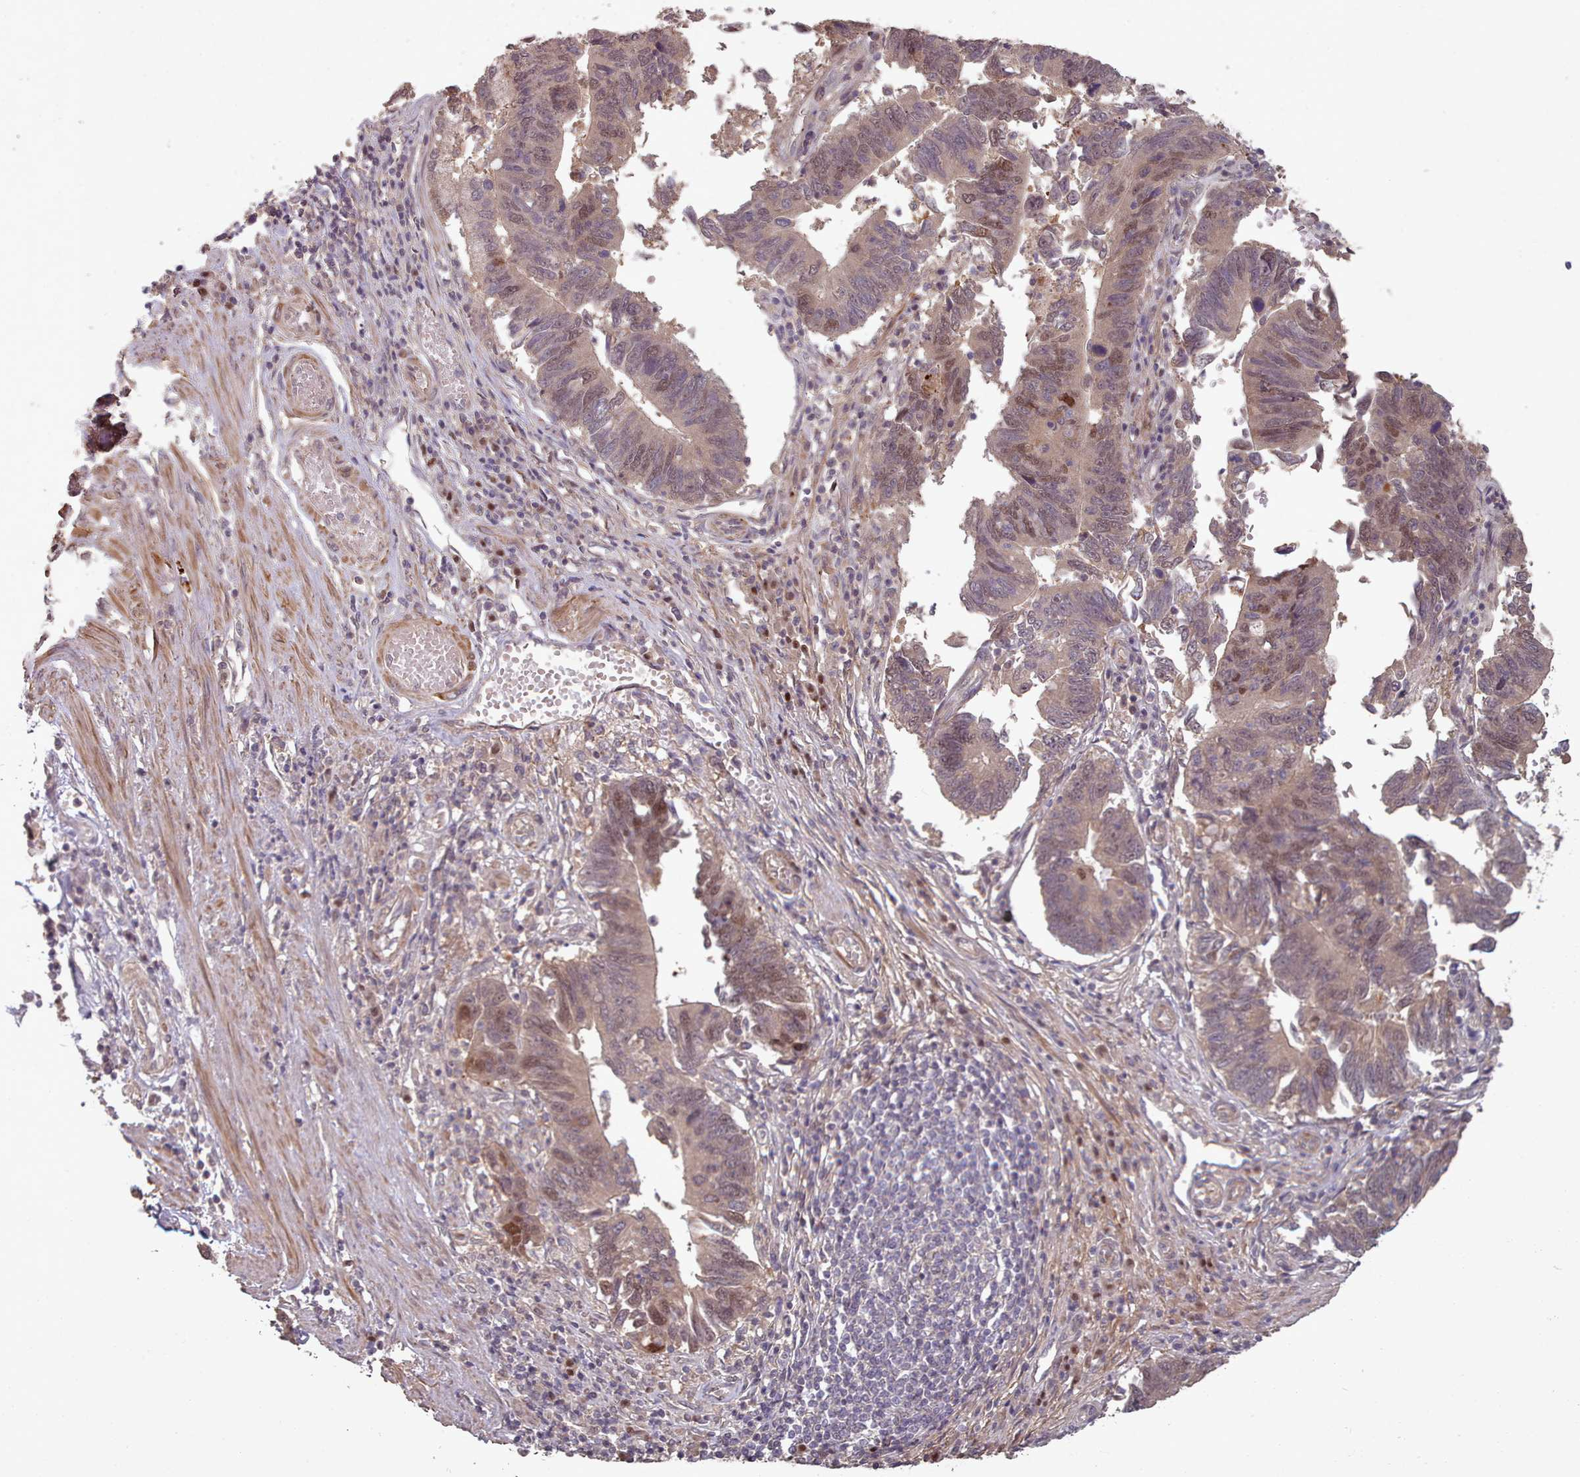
{"staining": {"intensity": "moderate", "quantity": "25%-75%", "location": "nuclear"}, "tissue": "stomach cancer", "cell_type": "Tumor cells", "image_type": "cancer", "snomed": [{"axis": "morphology", "description": "Adenocarcinoma, NOS"}, {"axis": "topography", "description": "Stomach"}], "caption": "This micrograph exhibits stomach adenocarcinoma stained with immunohistochemistry to label a protein in brown. The nuclear of tumor cells show moderate positivity for the protein. Nuclei are counter-stained blue.", "gene": "ERCC6L", "patient": {"sex": "male", "age": 59}}